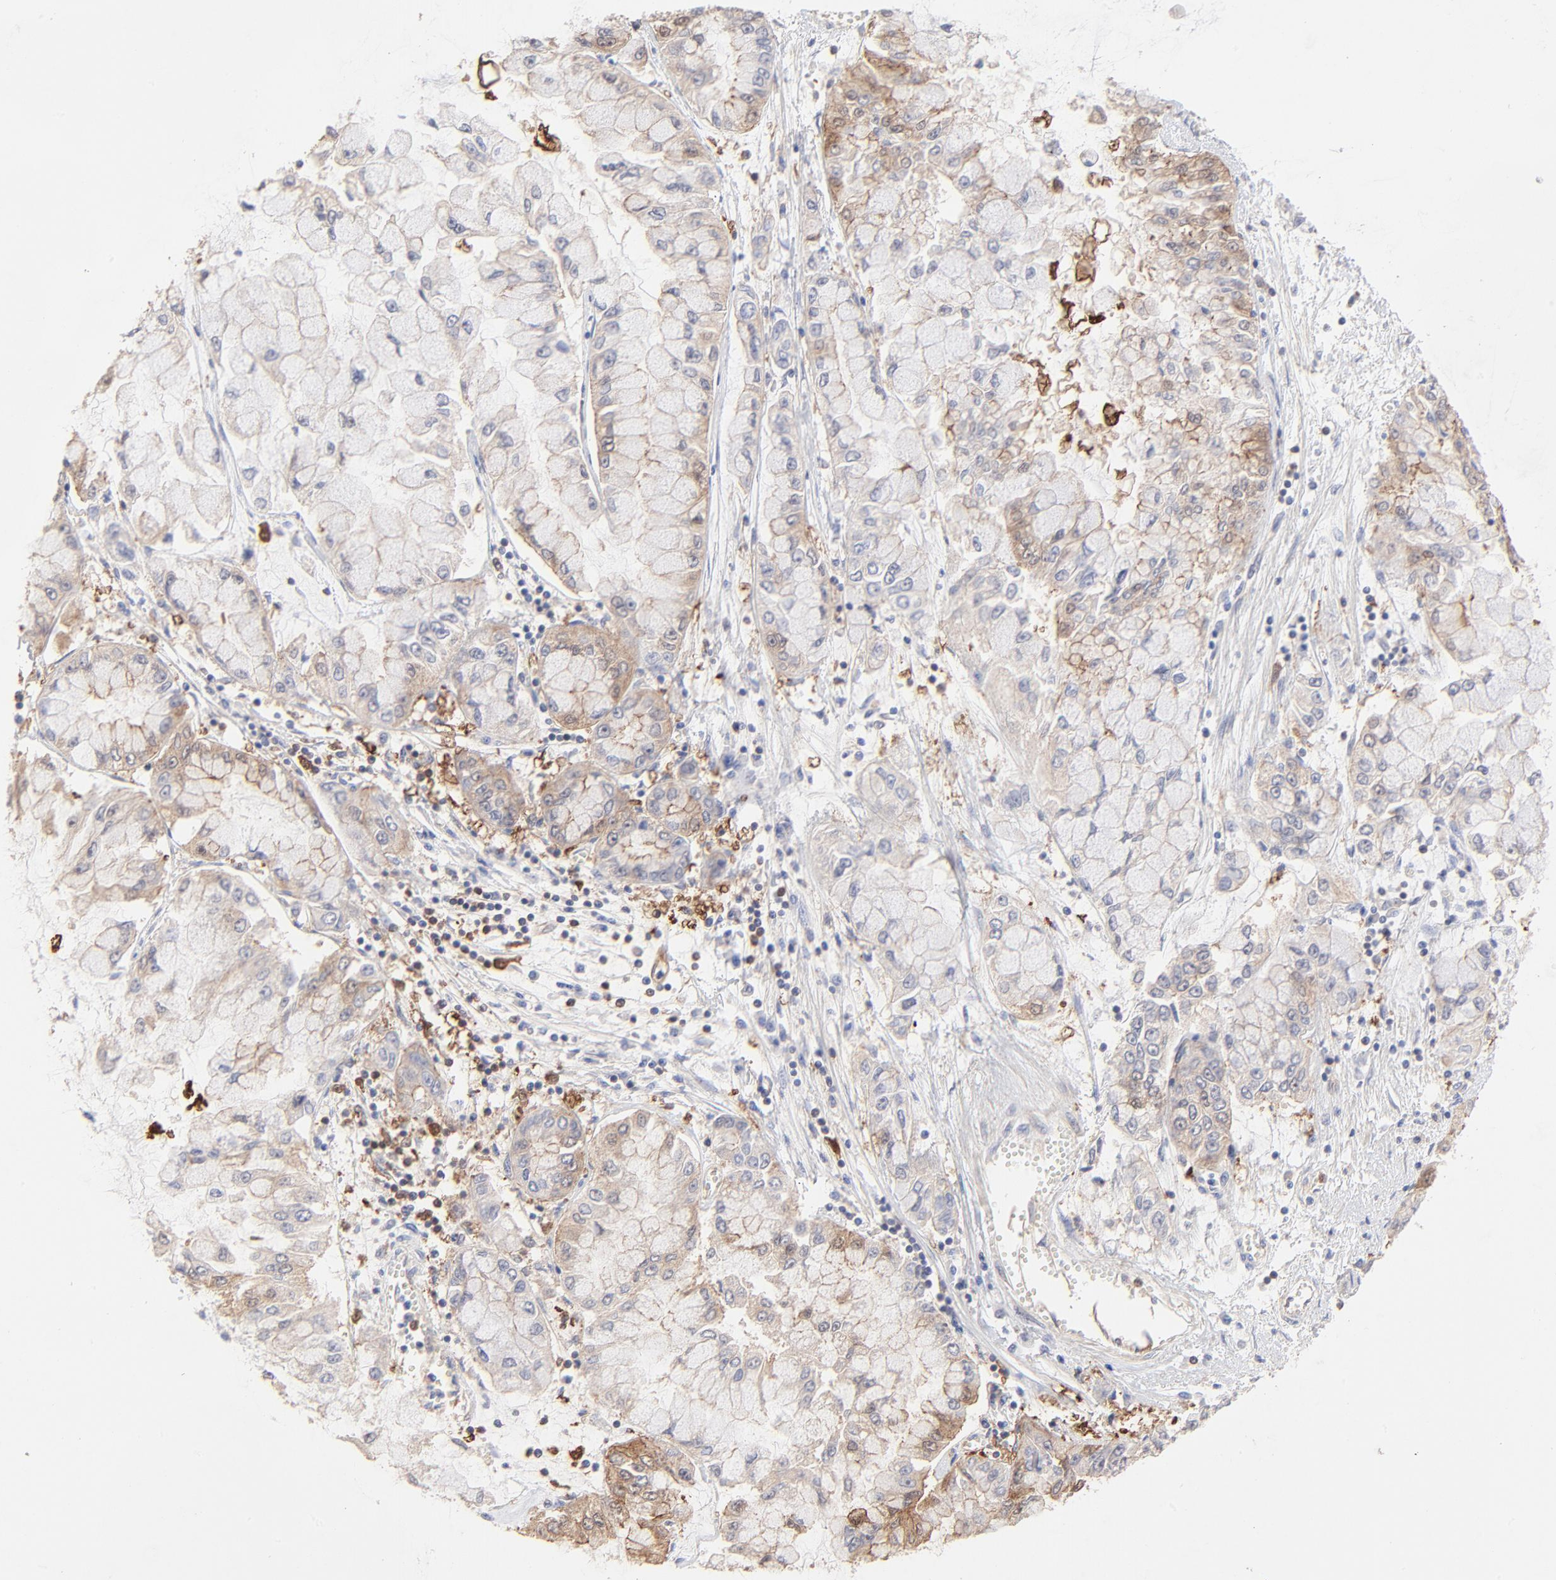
{"staining": {"intensity": "moderate", "quantity": "<25%", "location": "cytoplasmic/membranous,nuclear"}, "tissue": "liver cancer", "cell_type": "Tumor cells", "image_type": "cancer", "snomed": [{"axis": "morphology", "description": "Cholangiocarcinoma"}, {"axis": "topography", "description": "Liver"}], "caption": "IHC (DAB) staining of human liver cancer displays moderate cytoplasmic/membranous and nuclear protein positivity in about <25% of tumor cells.", "gene": "DCTPP1", "patient": {"sex": "female", "age": 79}}